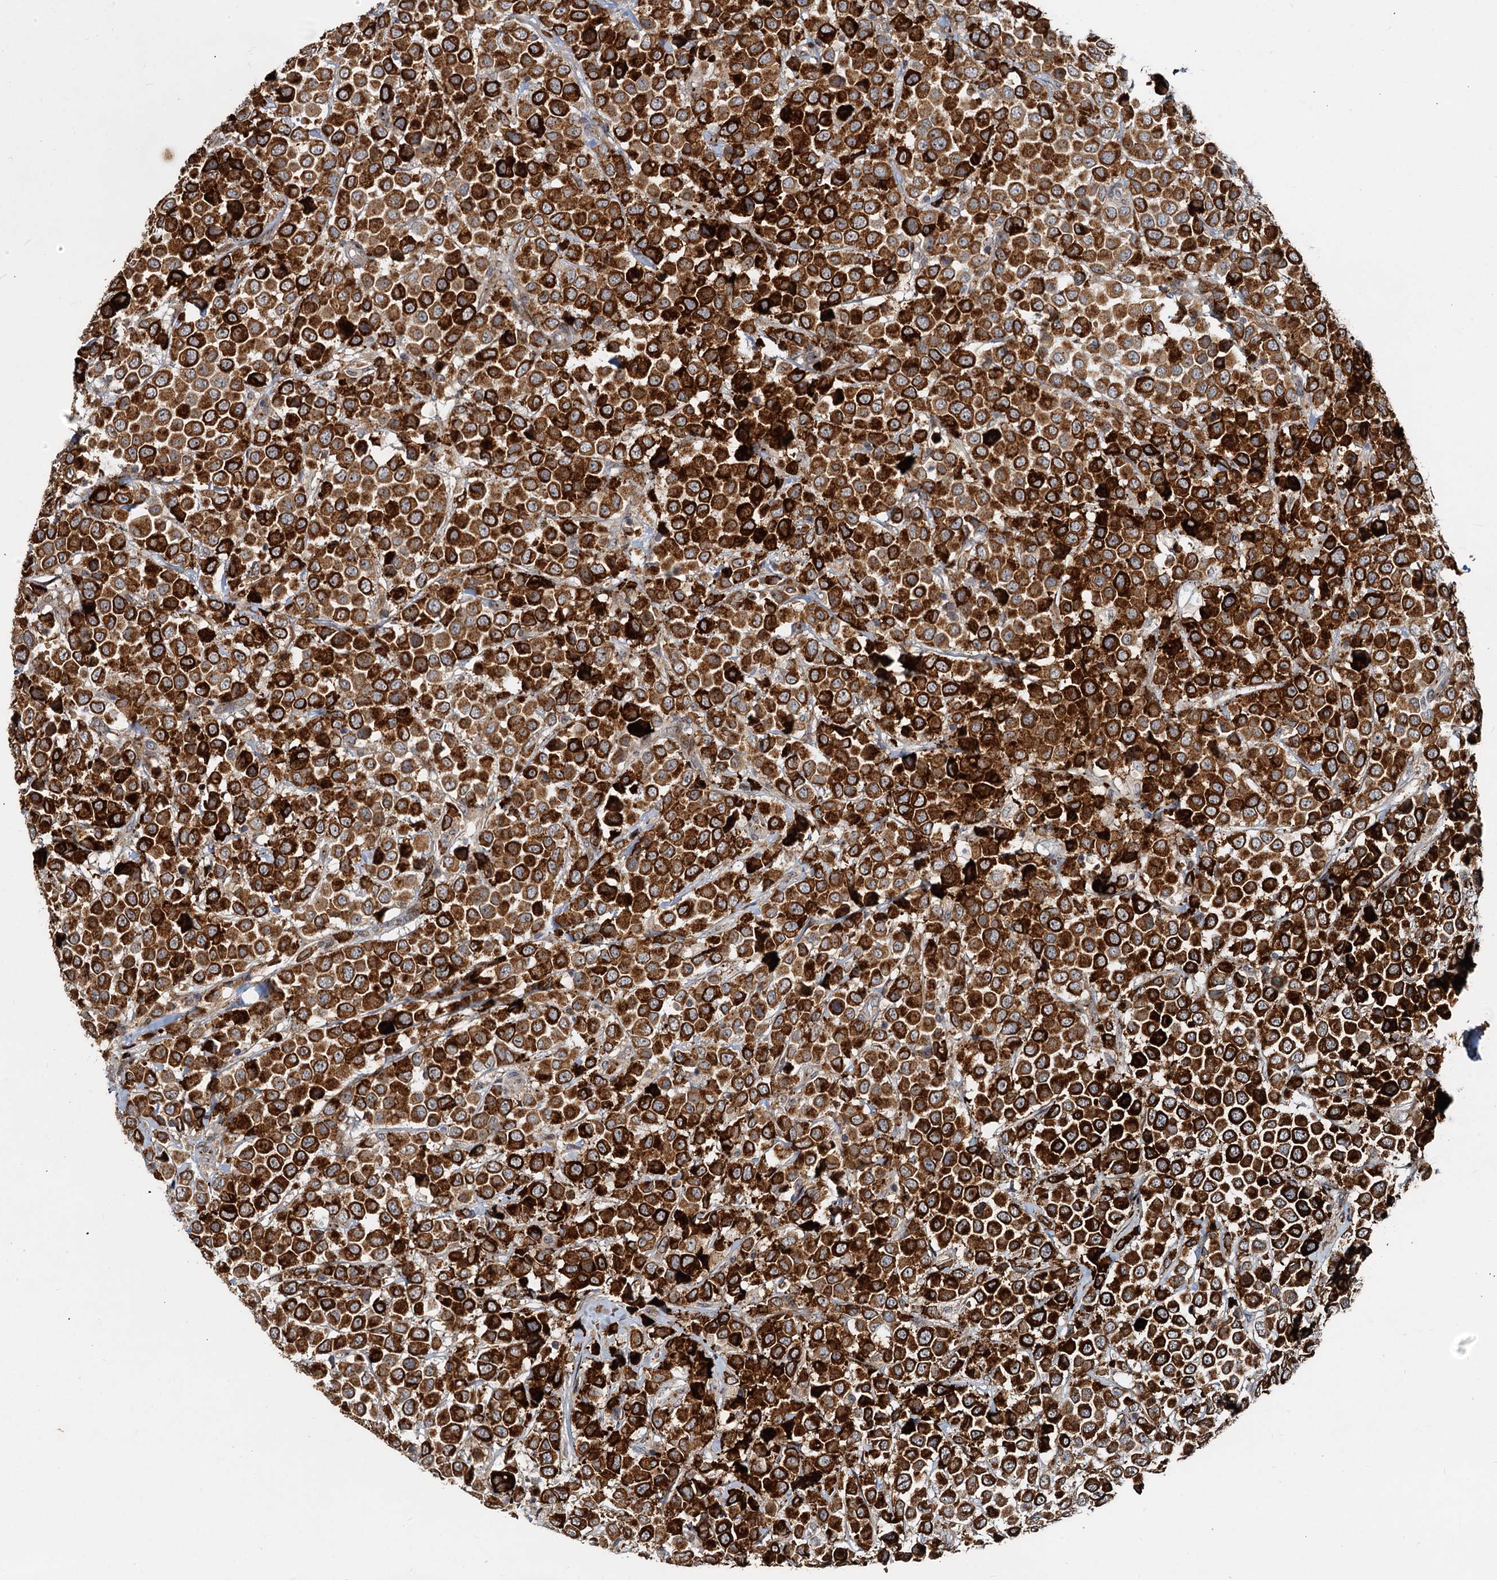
{"staining": {"intensity": "strong", "quantity": ">75%", "location": "cytoplasmic/membranous"}, "tissue": "breast cancer", "cell_type": "Tumor cells", "image_type": "cancer", "snomed": [{"axis": "morphology", "description": "Duct carcinoma"}, {"axis": "topography", "description": "Breast"}], "caption": "Immunohistochemistry staining of infiltrating ductal carcinoma (breast), which reveals high levels of strong cytoplasmic/membranous expression in about >75% of tumor cells indicating strong cytoplasmic/membranous protein positivity. The staining was performed using DAB (3,3'-diaminobenzidine) (brown) for protein detection and nuclei were counterstained in hematoxylin (blue).", "gene": "CEP68", "patient": {"sex": "female", "age": 61}}